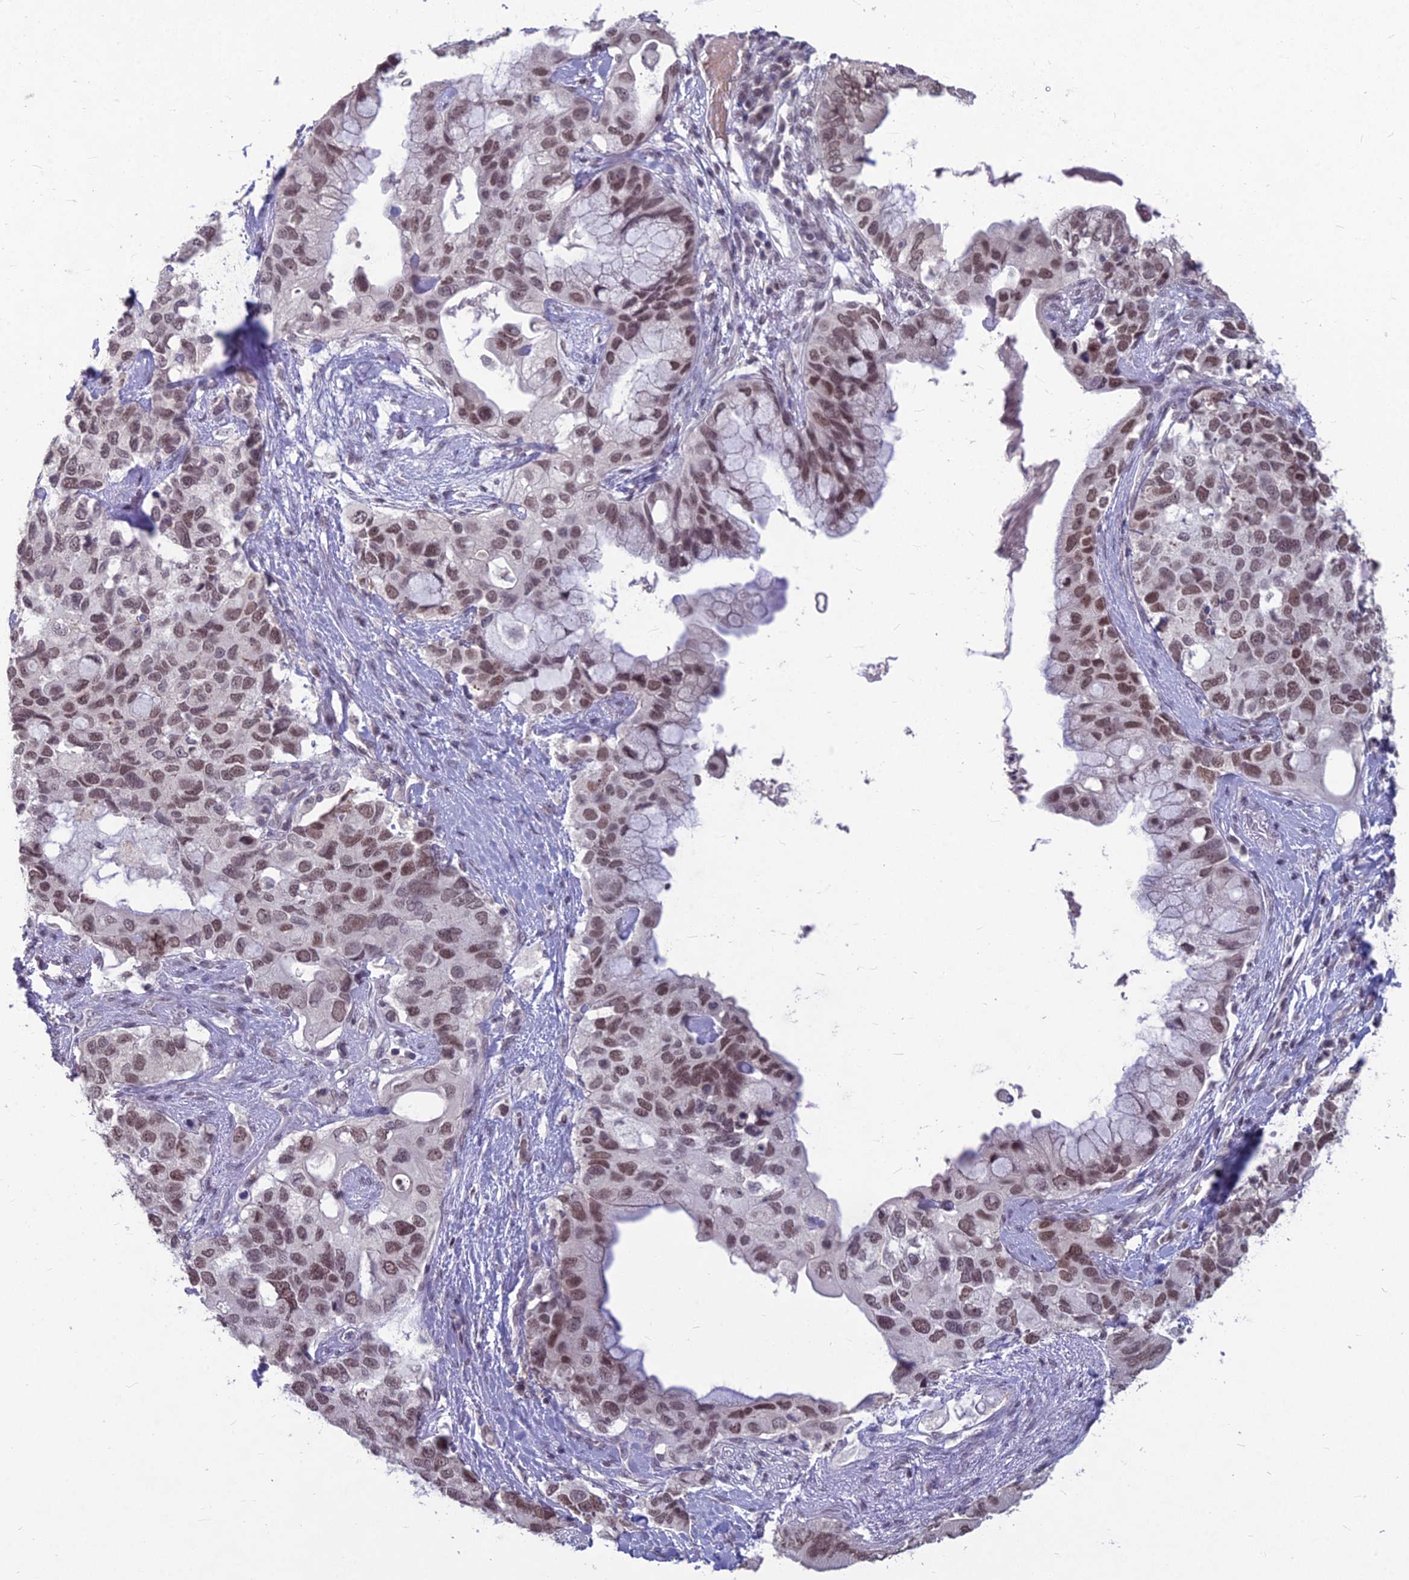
{"staining": {"intensity": "moderate", "quantity": ">75%", "location": "nuclear"}, "tissue": "pancreatic cancer", "cell_type": "Tumor cells", "image_type": "cancer", "snomed": [{"axis": "morphology", "description": "Adenocarcinoma, NOS"}, {"axis": "topography", "description": "Pancreas"}], "caption": "Pancreatic adenocarcinoma tissue exhibits moderate nuclear staining in about >75% of tumor cells, visualized by immunohistochemistry.", "gene": "KAT7", "patient": {"sex": "female", "age": 56}}